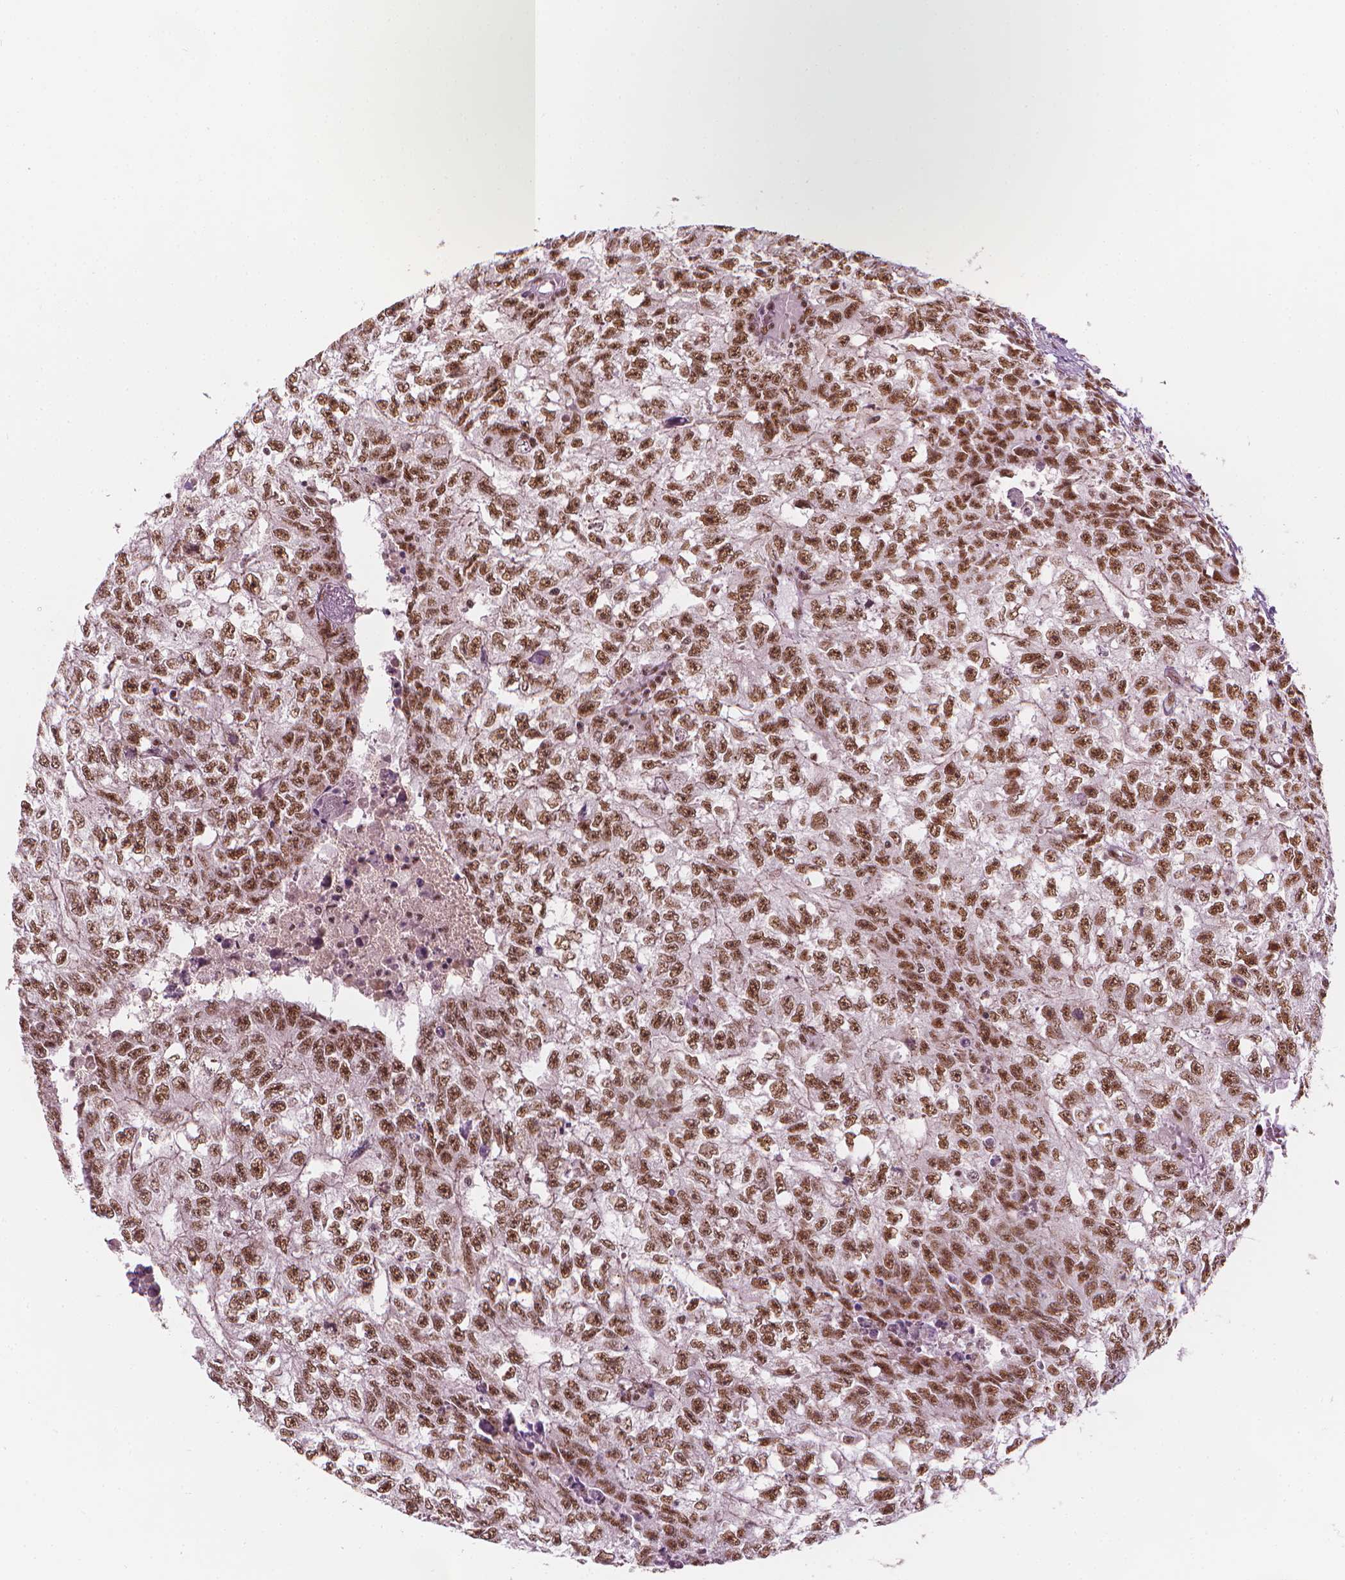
{"staining": {"intensity": "moderate", "quantity": ">75%", "location": "nuclear"}, "tissue": "testis cancer", "cell_type": "Tumor cells", "image_type": "cancer", "snomed": [{"axis": "morphology", "description": "Carcinoma, Embryonal, NOS"}, {"axis": "morphology", "description": "Teratoma, malignant, NOS"}, {"axis": "topography", "description": "Testis"}], "caption": "DAB immunohistochemical staining of human testis cancer (malignant teratoma) shows moderate nuclear protein positivity in about >75% of tumor cells. The protein of interest is stained brown, and the nuclei are stained in blue (DAB IHC with brightfield microscopy, high magnification).", "gene": "ELF2", "patient": {"sex": "male", "age": 24}}